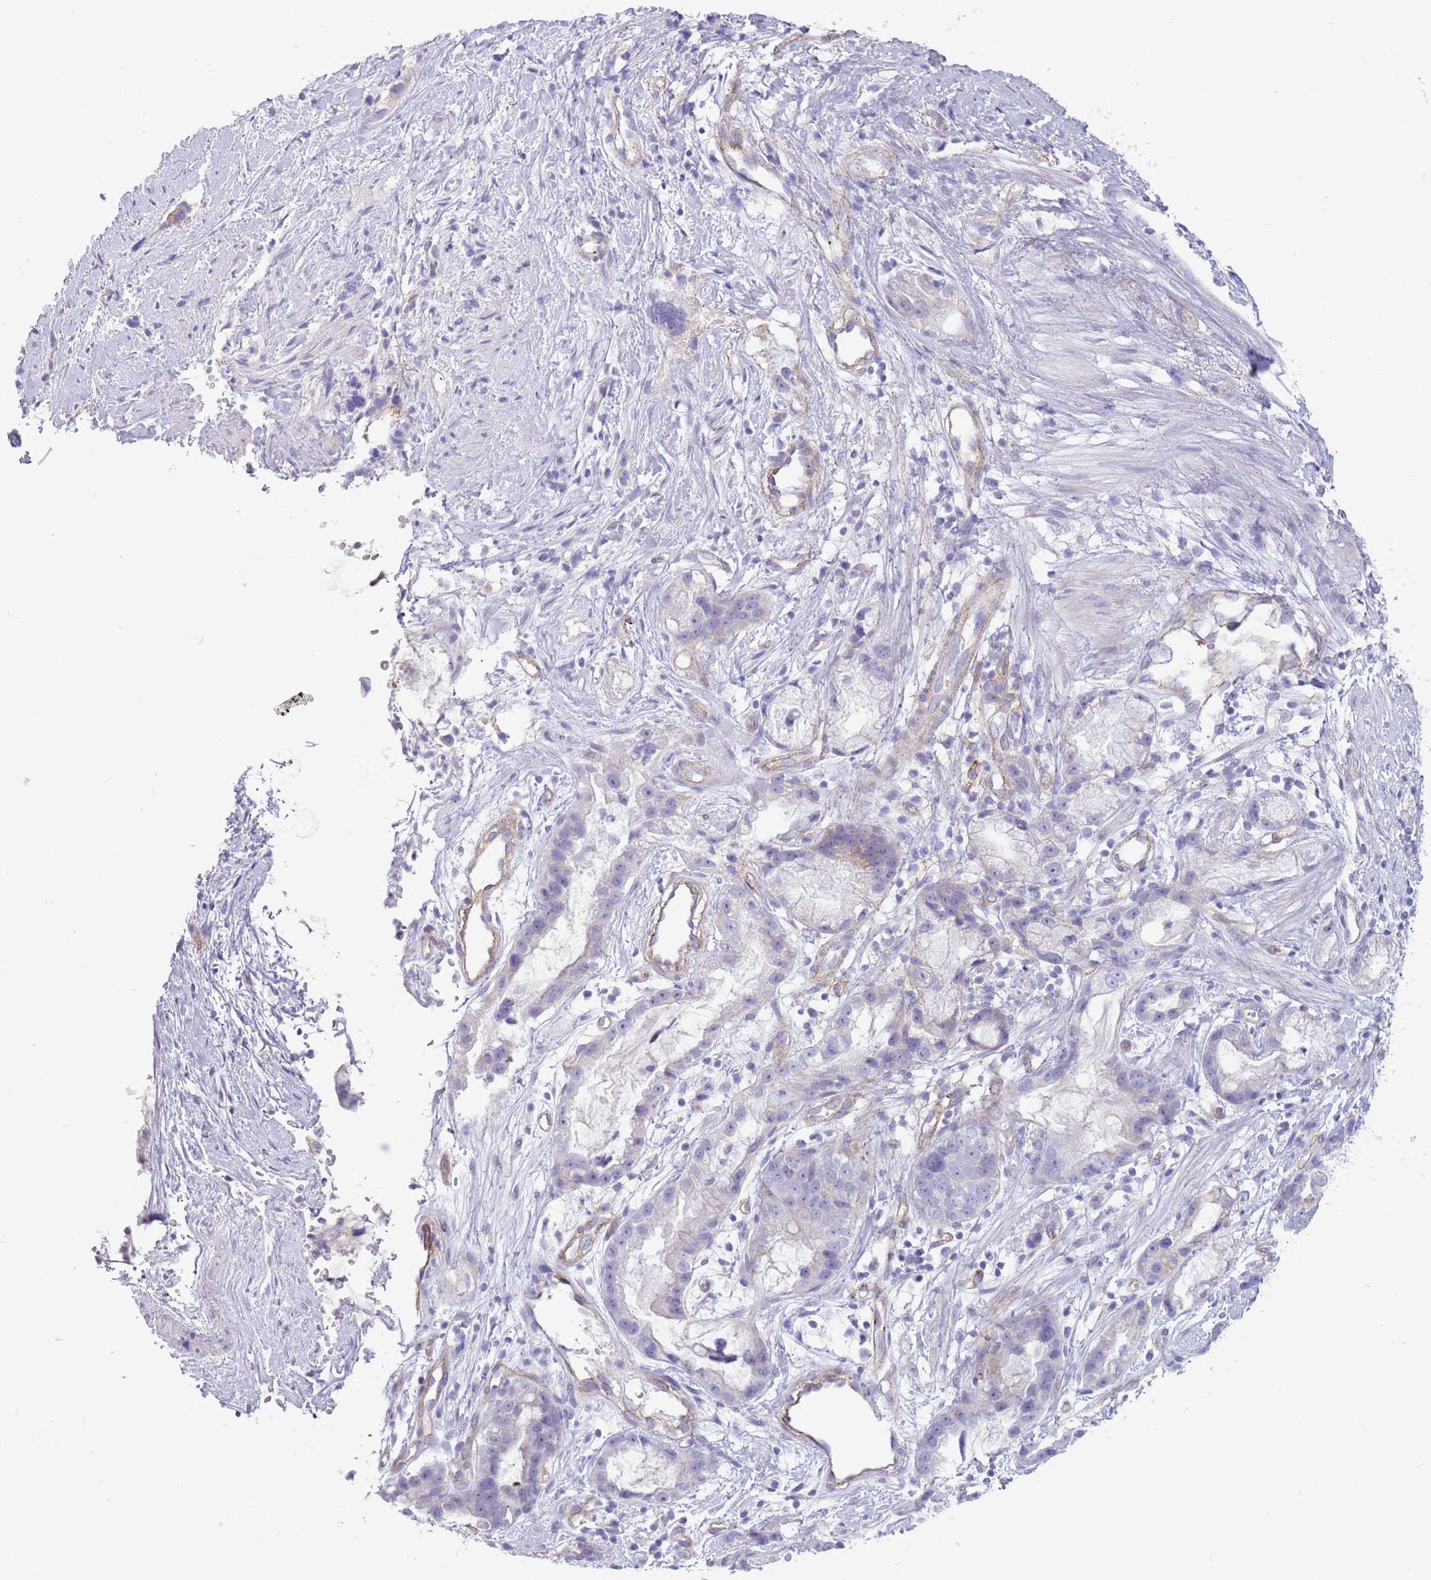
{"staining": {"intensity": "negative", "quantity": "none", "location": "none"}, "tissue": "stomach cancer", "cell_type": "Tumor cells", "image_type": "cancer", "snomed": [{"axis": "morphology", "description": "Adenocarcinoma, NOS"}, {"axis": "topography", "description": "Stomach"}], "caption": "The photomicrograph demonstrates no significant staining in tumor cells of stomach cancer (adenocarcinoma). The staining was performed using DAB to visualize the protein expression in brown, while the nuclei were stained in blue with hematoxylin (Magnification: 20x).", "gene": "SNX6", "patient": {"sex": "male", "age": 55}}